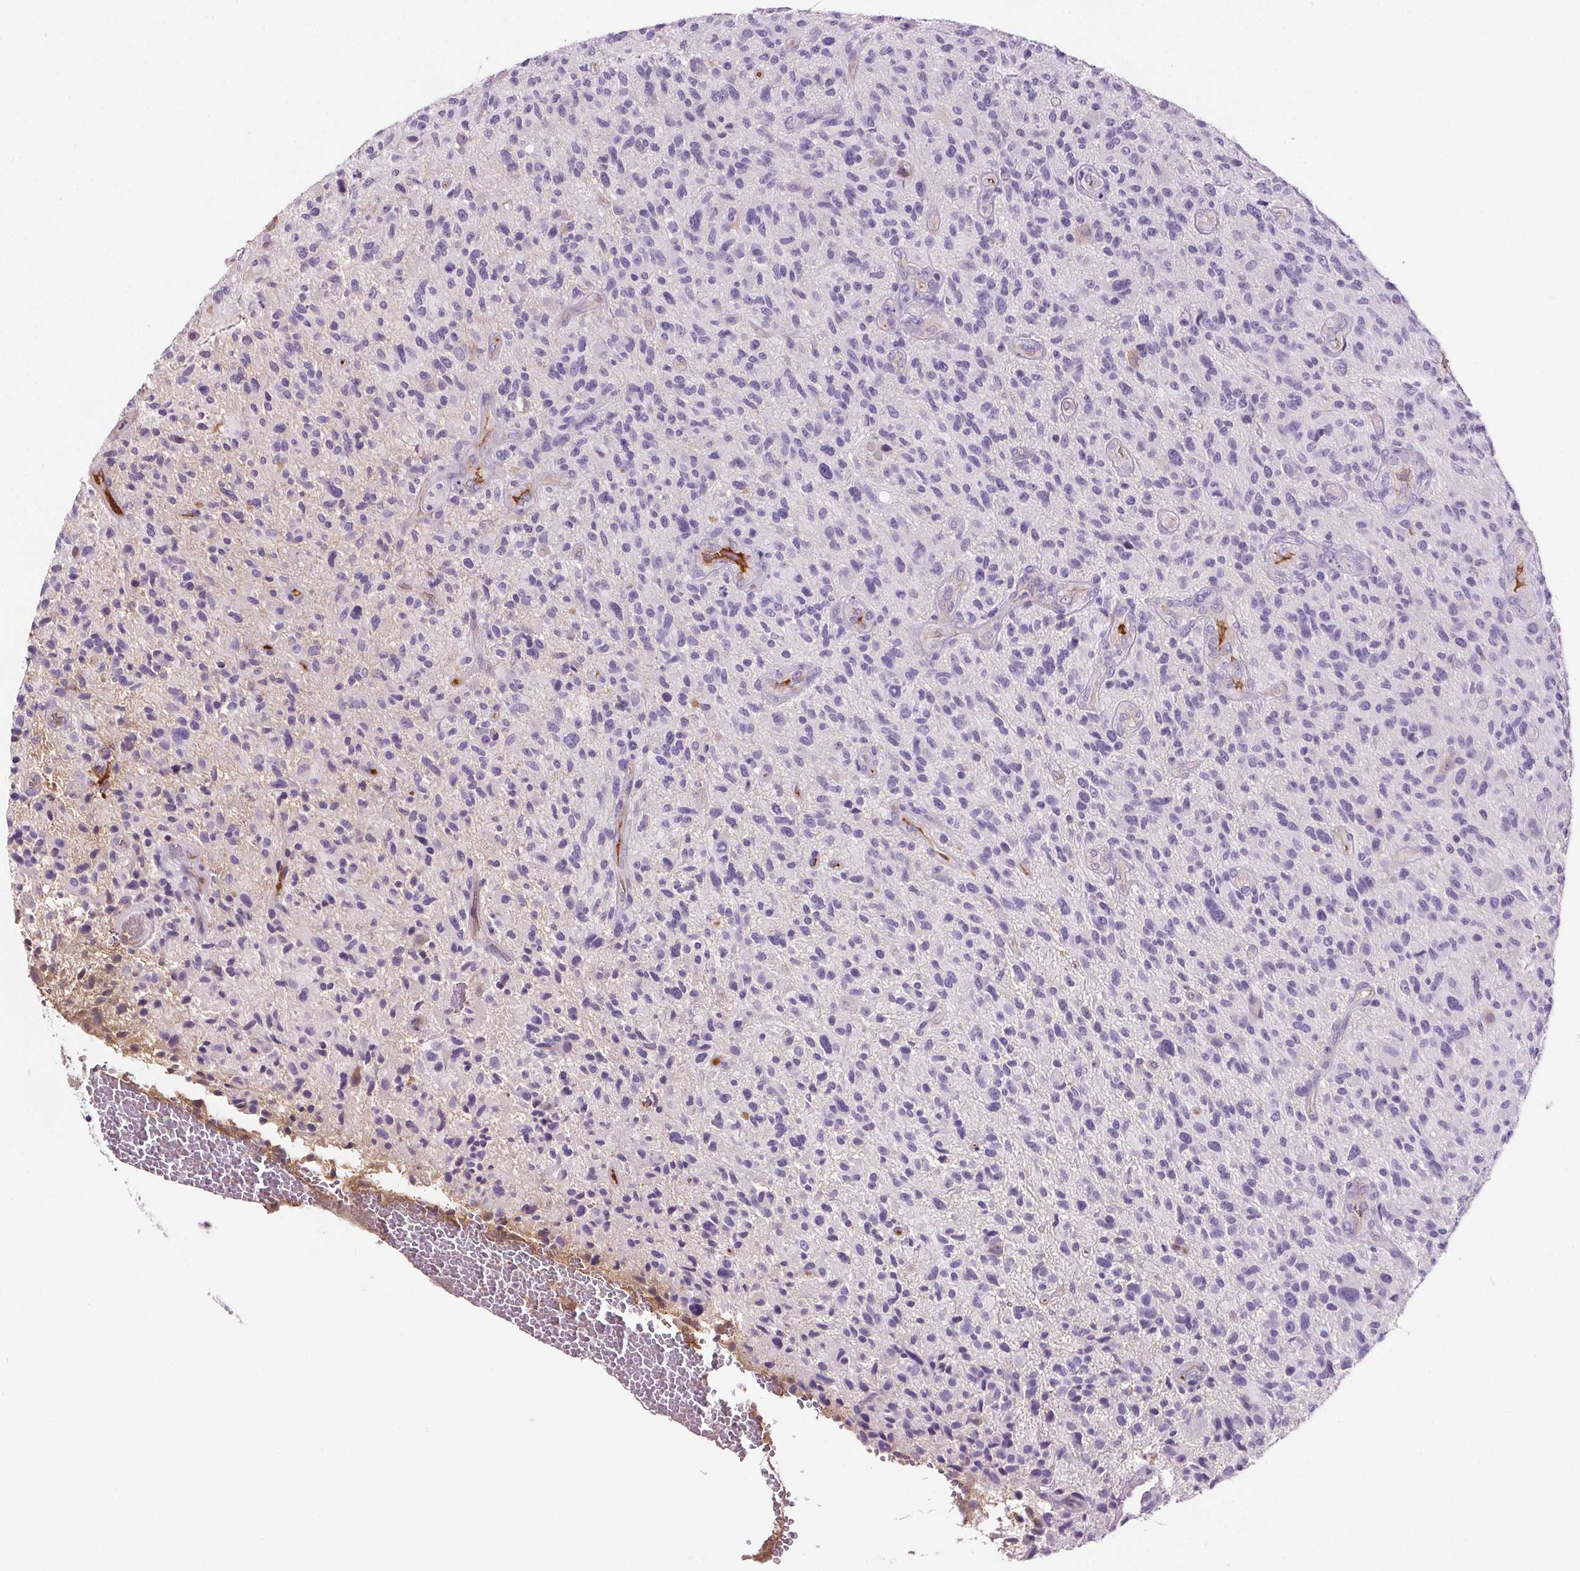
{"staining": {"intensity": "negative", "quantity": "none", "location": "none"}, "tissue": "glioma", "cell_type": "Tumor cells", "image_type": "cancer", "snomed": [{"axis": "morphology", "description": "Glioma, malignant, High grade"}, {"axis": "topography", "description": "Brain"}], "caption": "Micrograph shows no protein staining in tumor cells of high-grade glioma (malignant) tissue.", "gene": "CD5L", "patient": {"sex": "male", "age": 47}}